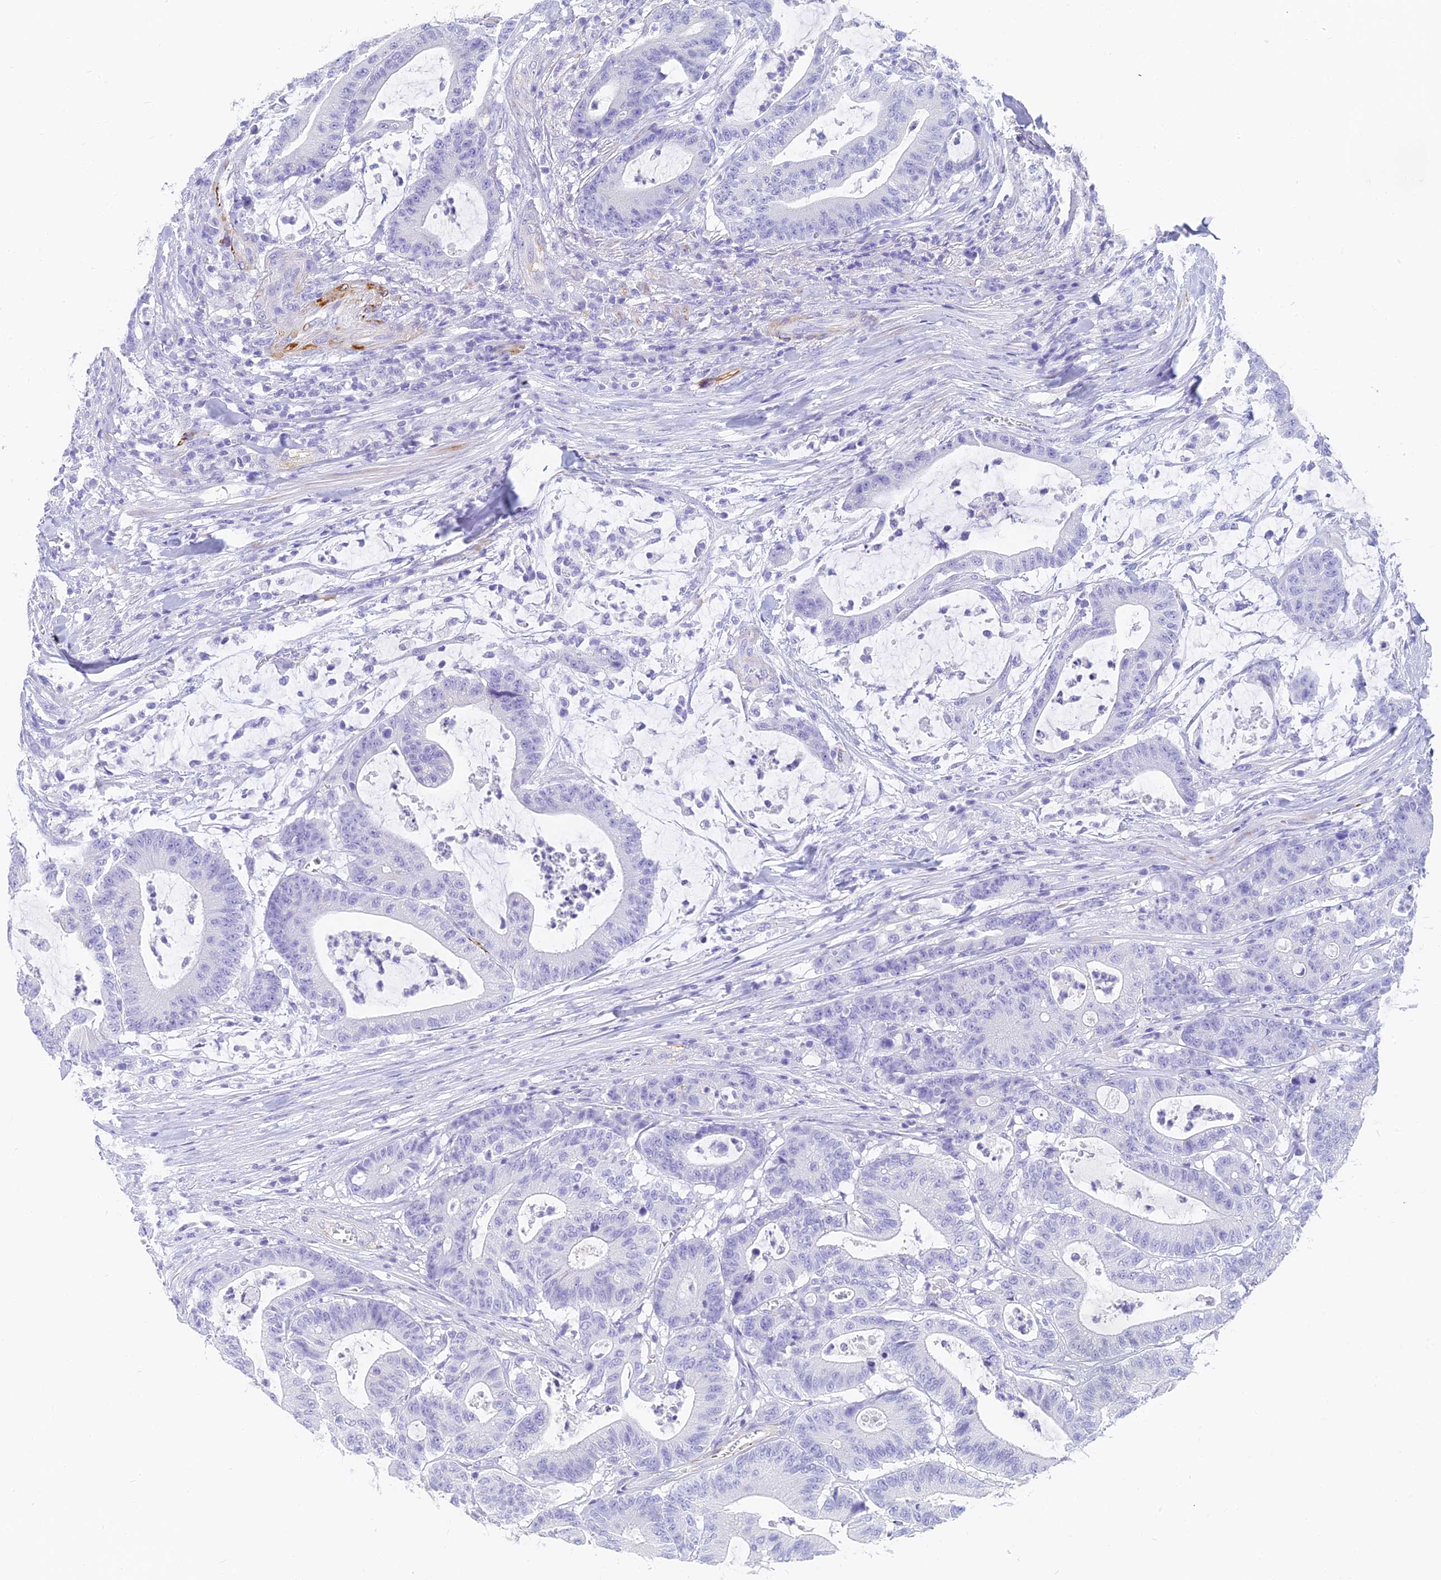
{"staining": {"intensity": "negative", "quantity": "none", "location": "none"}, "tissue": "colorectal cancer", "cell_type": "Tumor cells", "image_type": "cancer", "snomed": [{"axis": "morphology", "description": "Adenocarcinoma, NOS"}, {"axis": "topography", "description": "Colon"}], "caption": "A high-resolution histopathology image shows immunohistochemistry (IHC) staining of colorectal cancer, which displays no significant positivity in tumor cells. Brightfield microscopy of immunohistochemistry (IHC) stained with DAB (brown) and hematoxylin (blue), captured at high magnification.", "gene": "SLC36A2", "patient": {"sex": "female", "age": 84}}